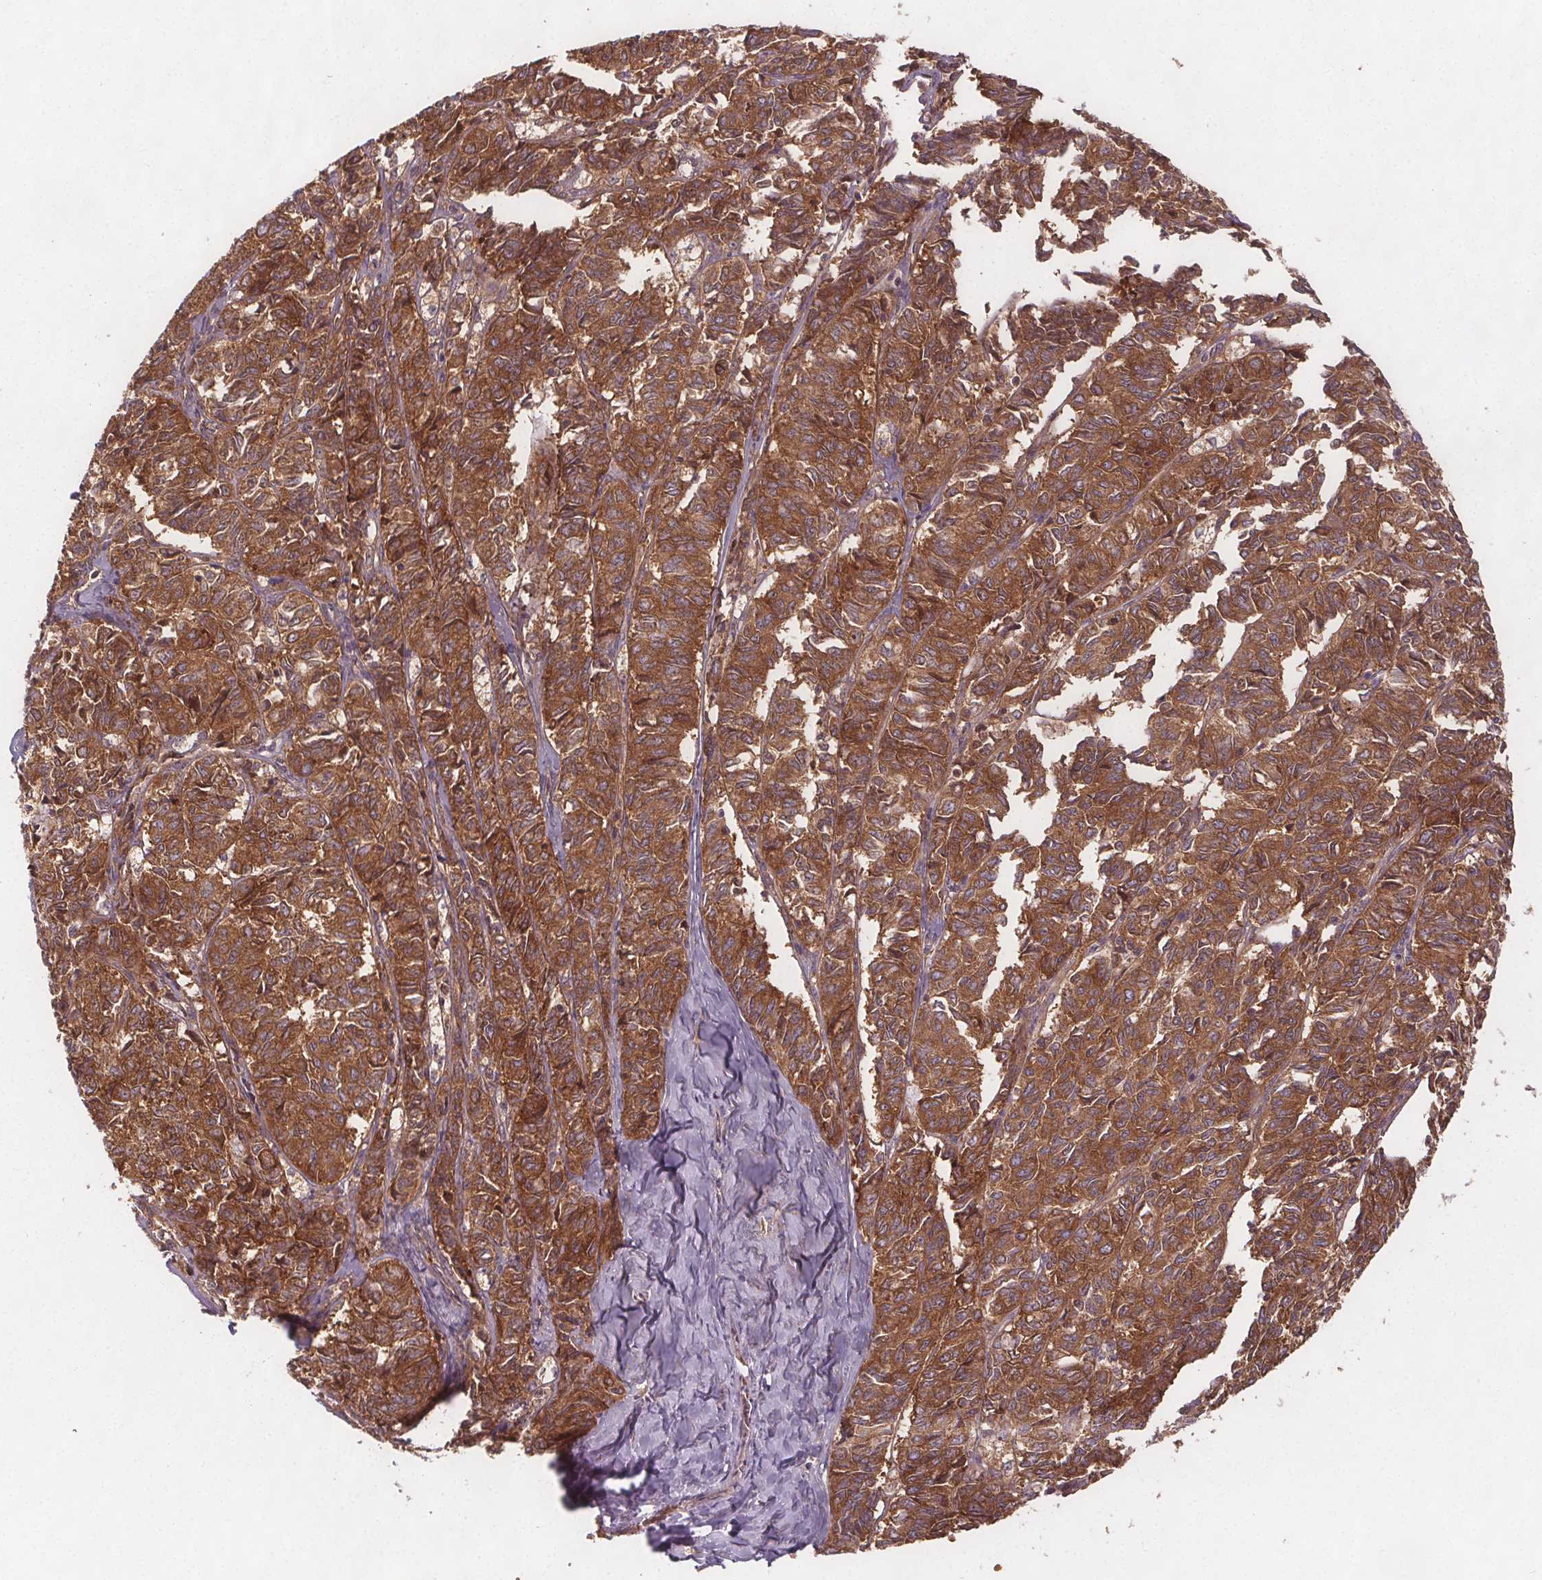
{"staining": {"intensity": "moderate", "quantity": ">75%", "location": "cytoplasmic/membranous"}, "tissue": "ovarian cancer", "cell_type": "Tumor cells", "image_type": "cancer", "snomed": [{"axis": "morphology", "description": "Carcinoma, endometroid"}, {"axis": "topography", "description": "Ovary"}], "caption": "Human endometroid carcinoma (ovarian) stained with a brown dye demonstrates moderate cytoplasmic/membranous positive expression in about >75% of tumor cells.", "gene": "EIF3D", "patient": {"sex": "female", "age": 80}}